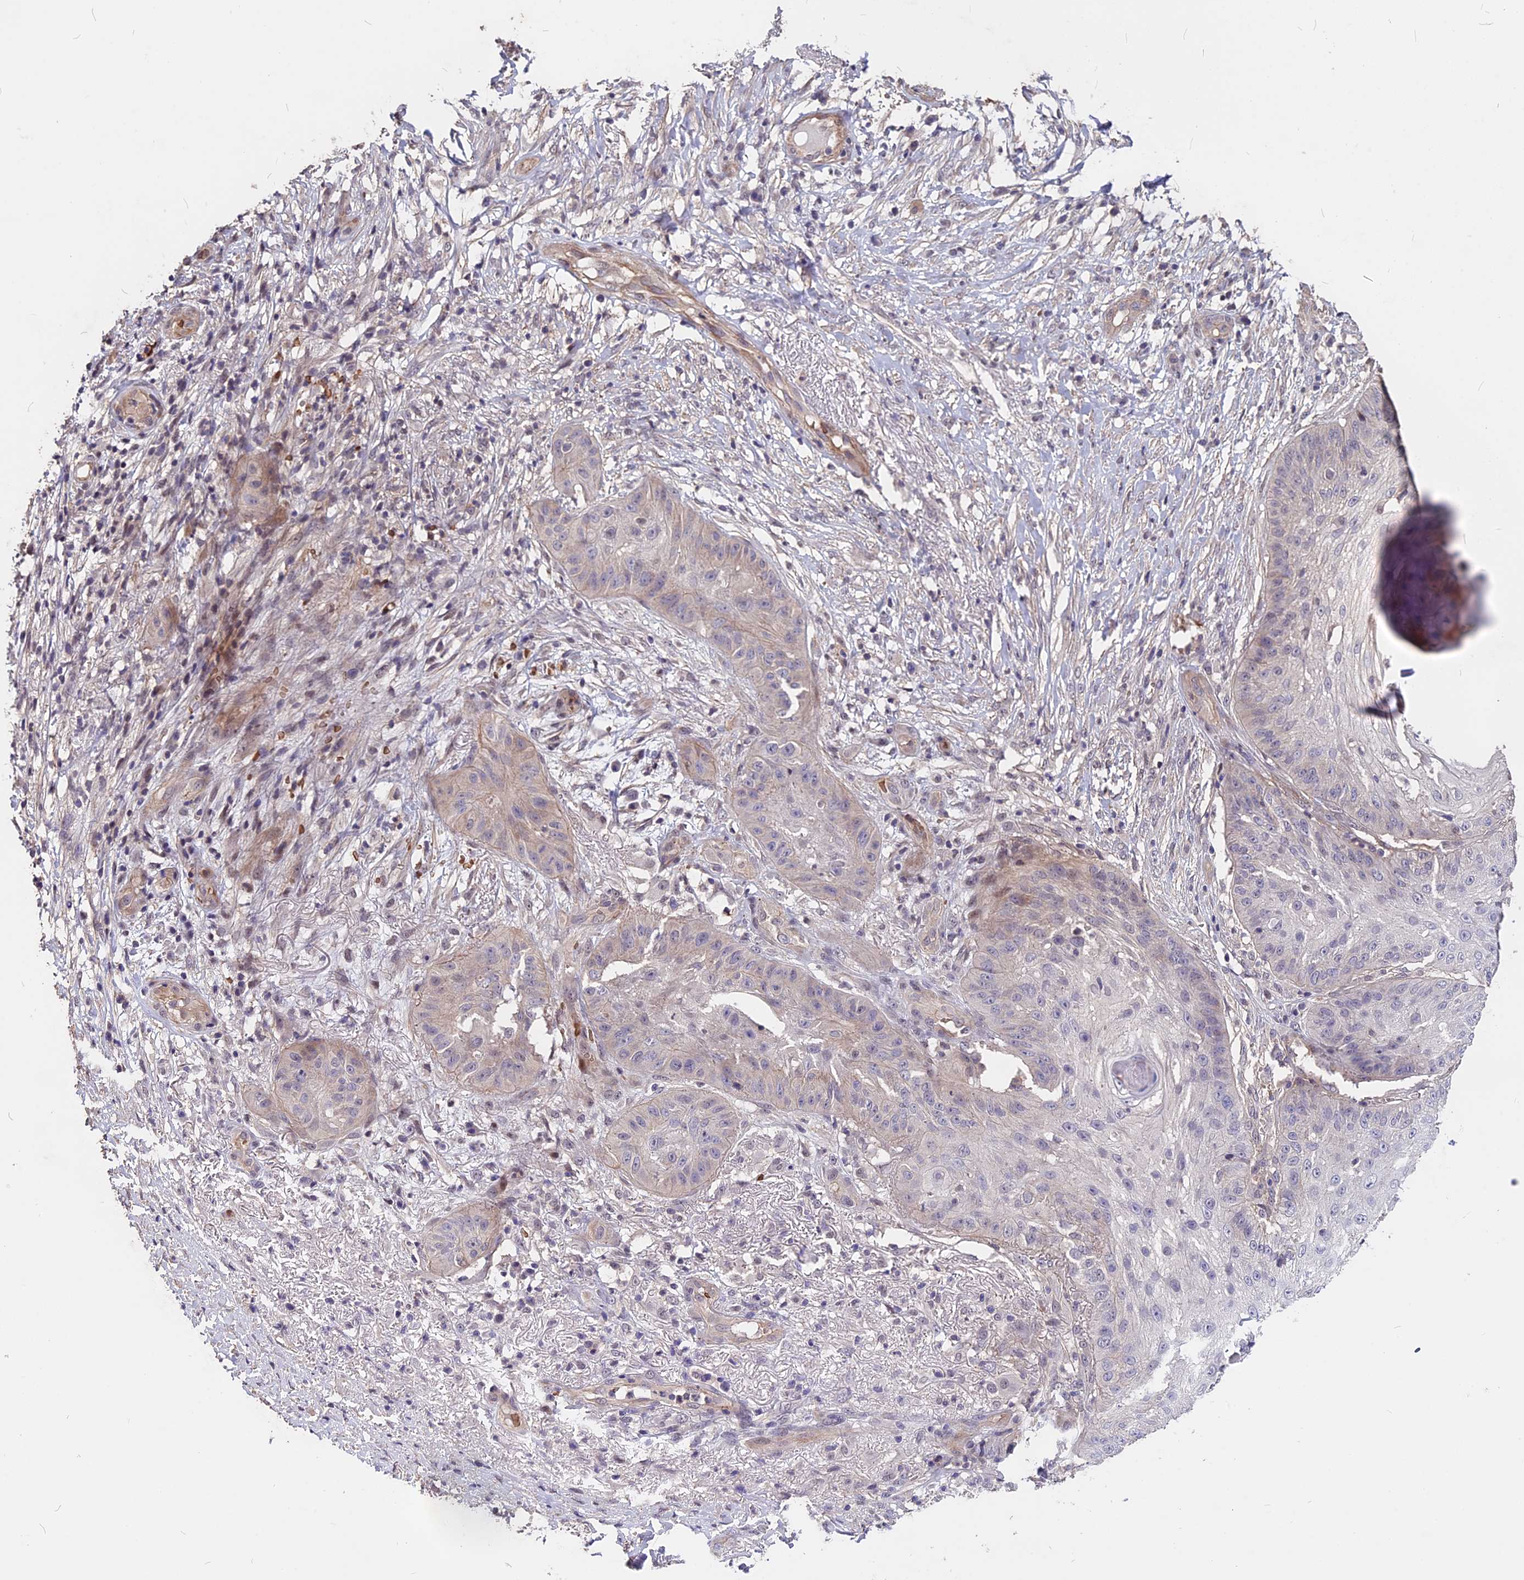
{"staining": {"intensity": "negative", "quantity": "none", "location": "none"}, "tissue": "skin cancer", "cell_type": "Tumor cells", "image_type": "cancer", "snomed": [{"axis": "morphology", "description": "Squamous cell carcinoma, NOS"}, {"axis": "topography", "description": "Skin"}], "caption": "High magnification brightfield microscopy of skin cancer (squamous cell carcinoma) stained with DAB (3,3'-diaminobenzidine) (brown) and counterstained with hematoxylin (blue): tumor cells show no significant staining.", "gene": "ZC3H10", "patient": {"sex": "male", "age": 70}}